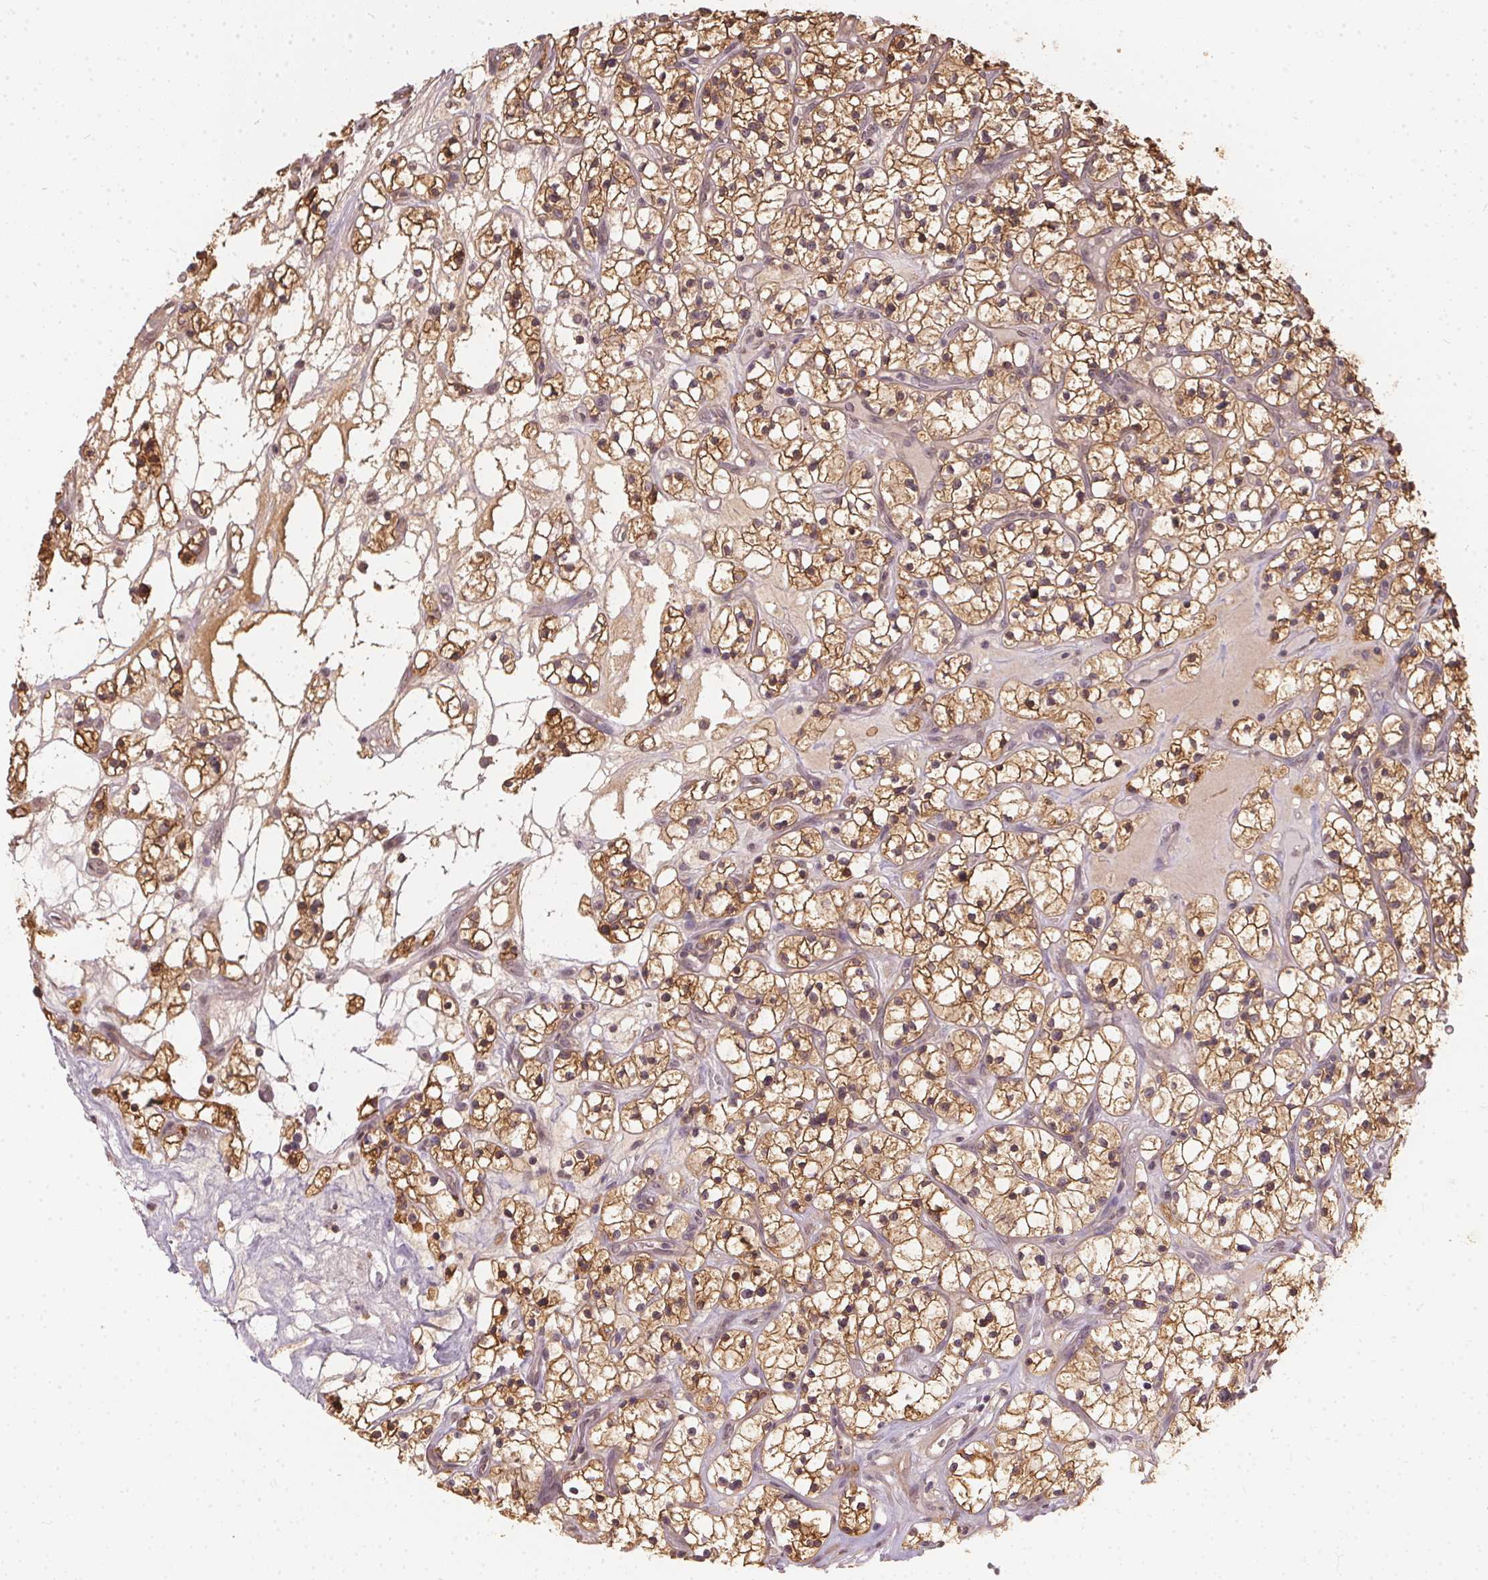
{"staining": {"intensity": "moderate", "quantity": ">75%", "location": "cytoplasmic/membranous"}, "tissue": "renal cancer", "cell_type": "Tumor cells", "image_type": "cancer", "snomed": [{"axis": "morphology", "description": "Adenocarcinoma, NOS"}, {"axis": "topography", "description": "Kidney"}], "caption": "Protein expression analysis of renal cancer (adenocarcinoma) reveals moderate cytoplasmic/membranous positivity in approximately >75% of tumor cells.", "gene": "BLMH", "patient": {"sex": "female", "age": 64}}